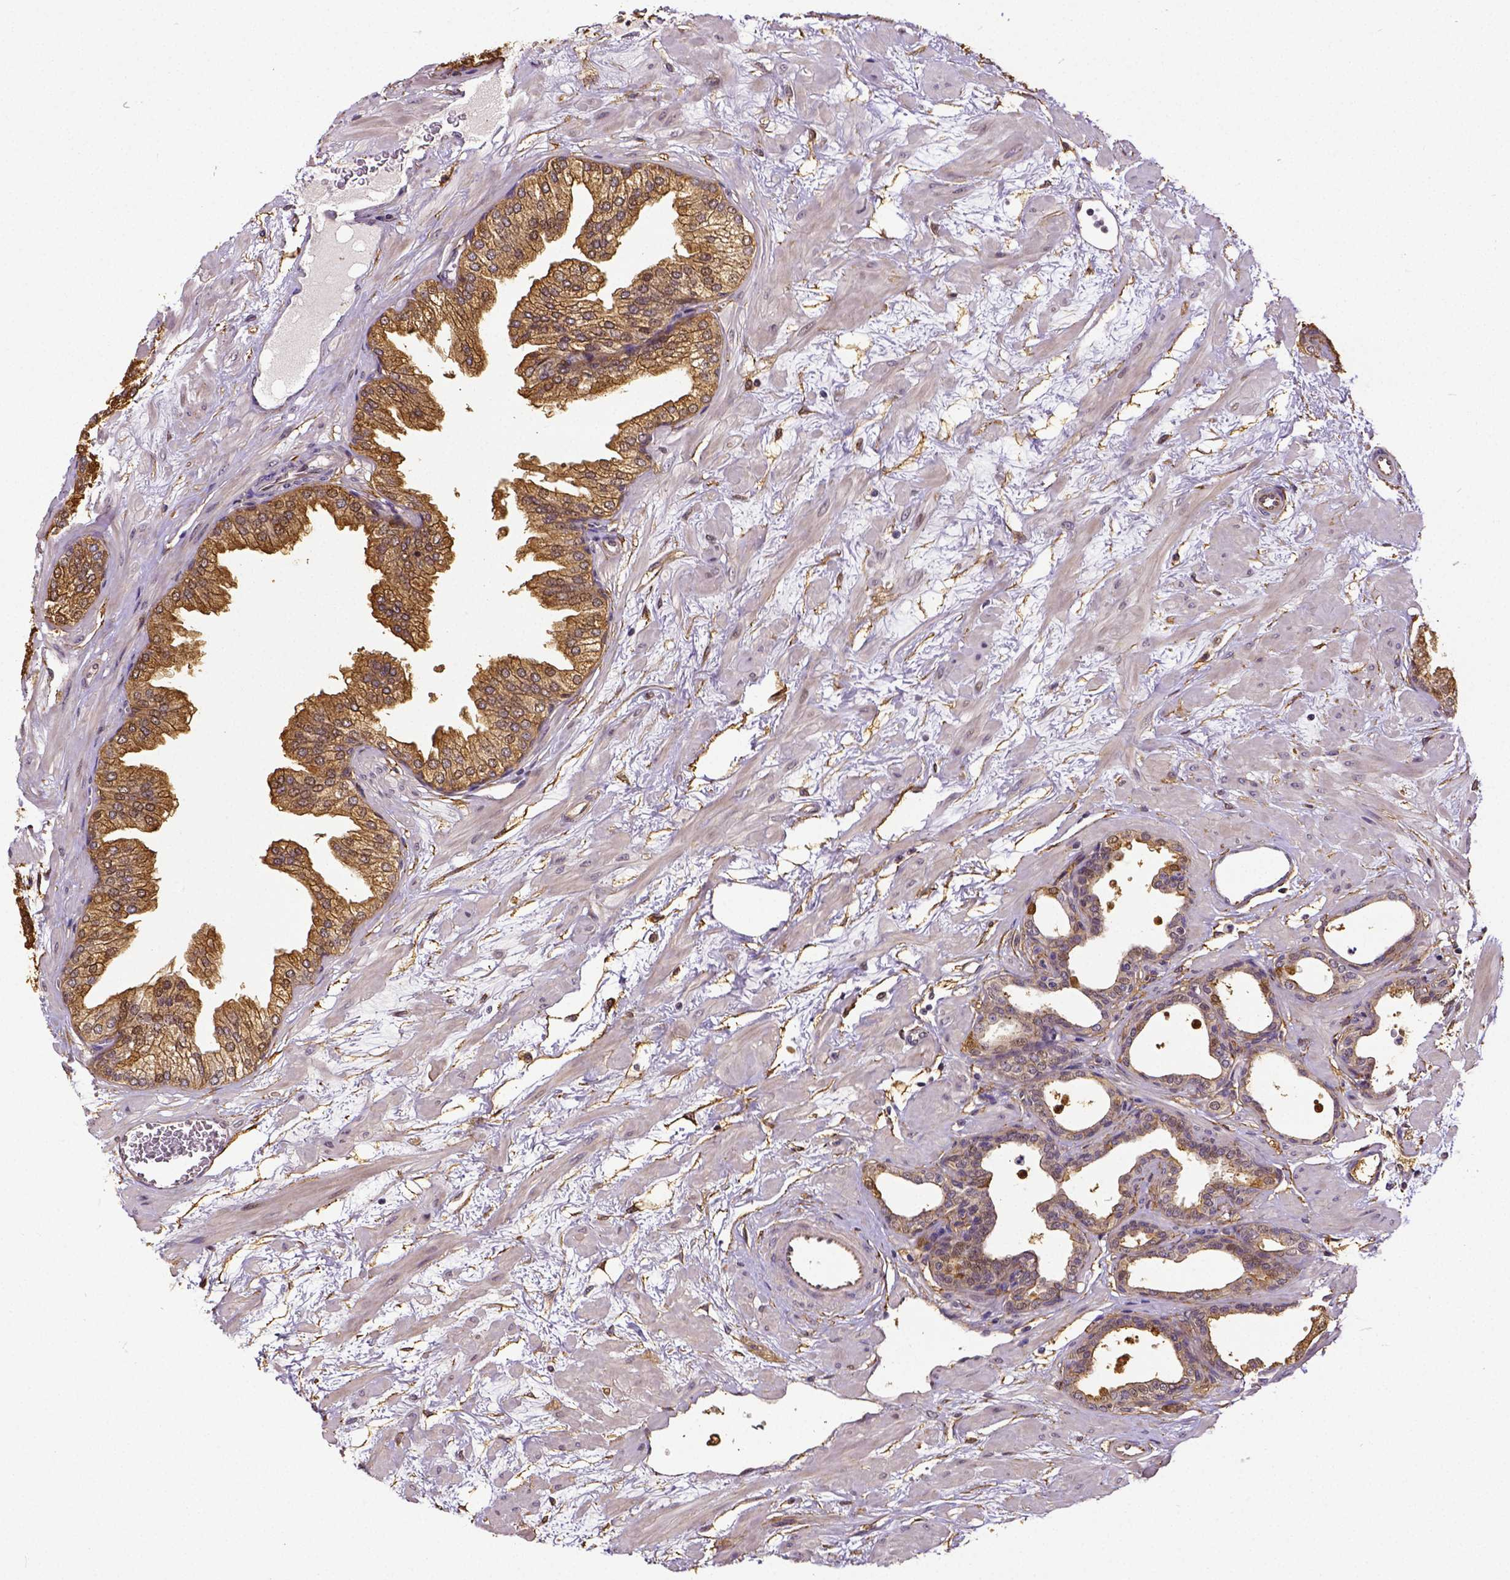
{"staining": {"intensity": "moderate", "quantity": ">75%", "location": "cytoplasmic/membranous"}, "tissue": "prostate", "cell_type": "Glandular cells", "image_type": "normal", "snomed": [{"axis": "morphology", "description": "Normal tissue, NOS"}, {"axis": "topography", "description": "Prostate"}], "caption": "A medium amount of moderate cytoplasmic/membranous expression is present in about >75% of glandular cells in unremarkable prostate. (DAB (3,3'-diaminobenzidine) = brown stain, brightfield microscopy at high magnification).", "gene": "DICER1", "patient": {"sex": "male", "age": 37}}